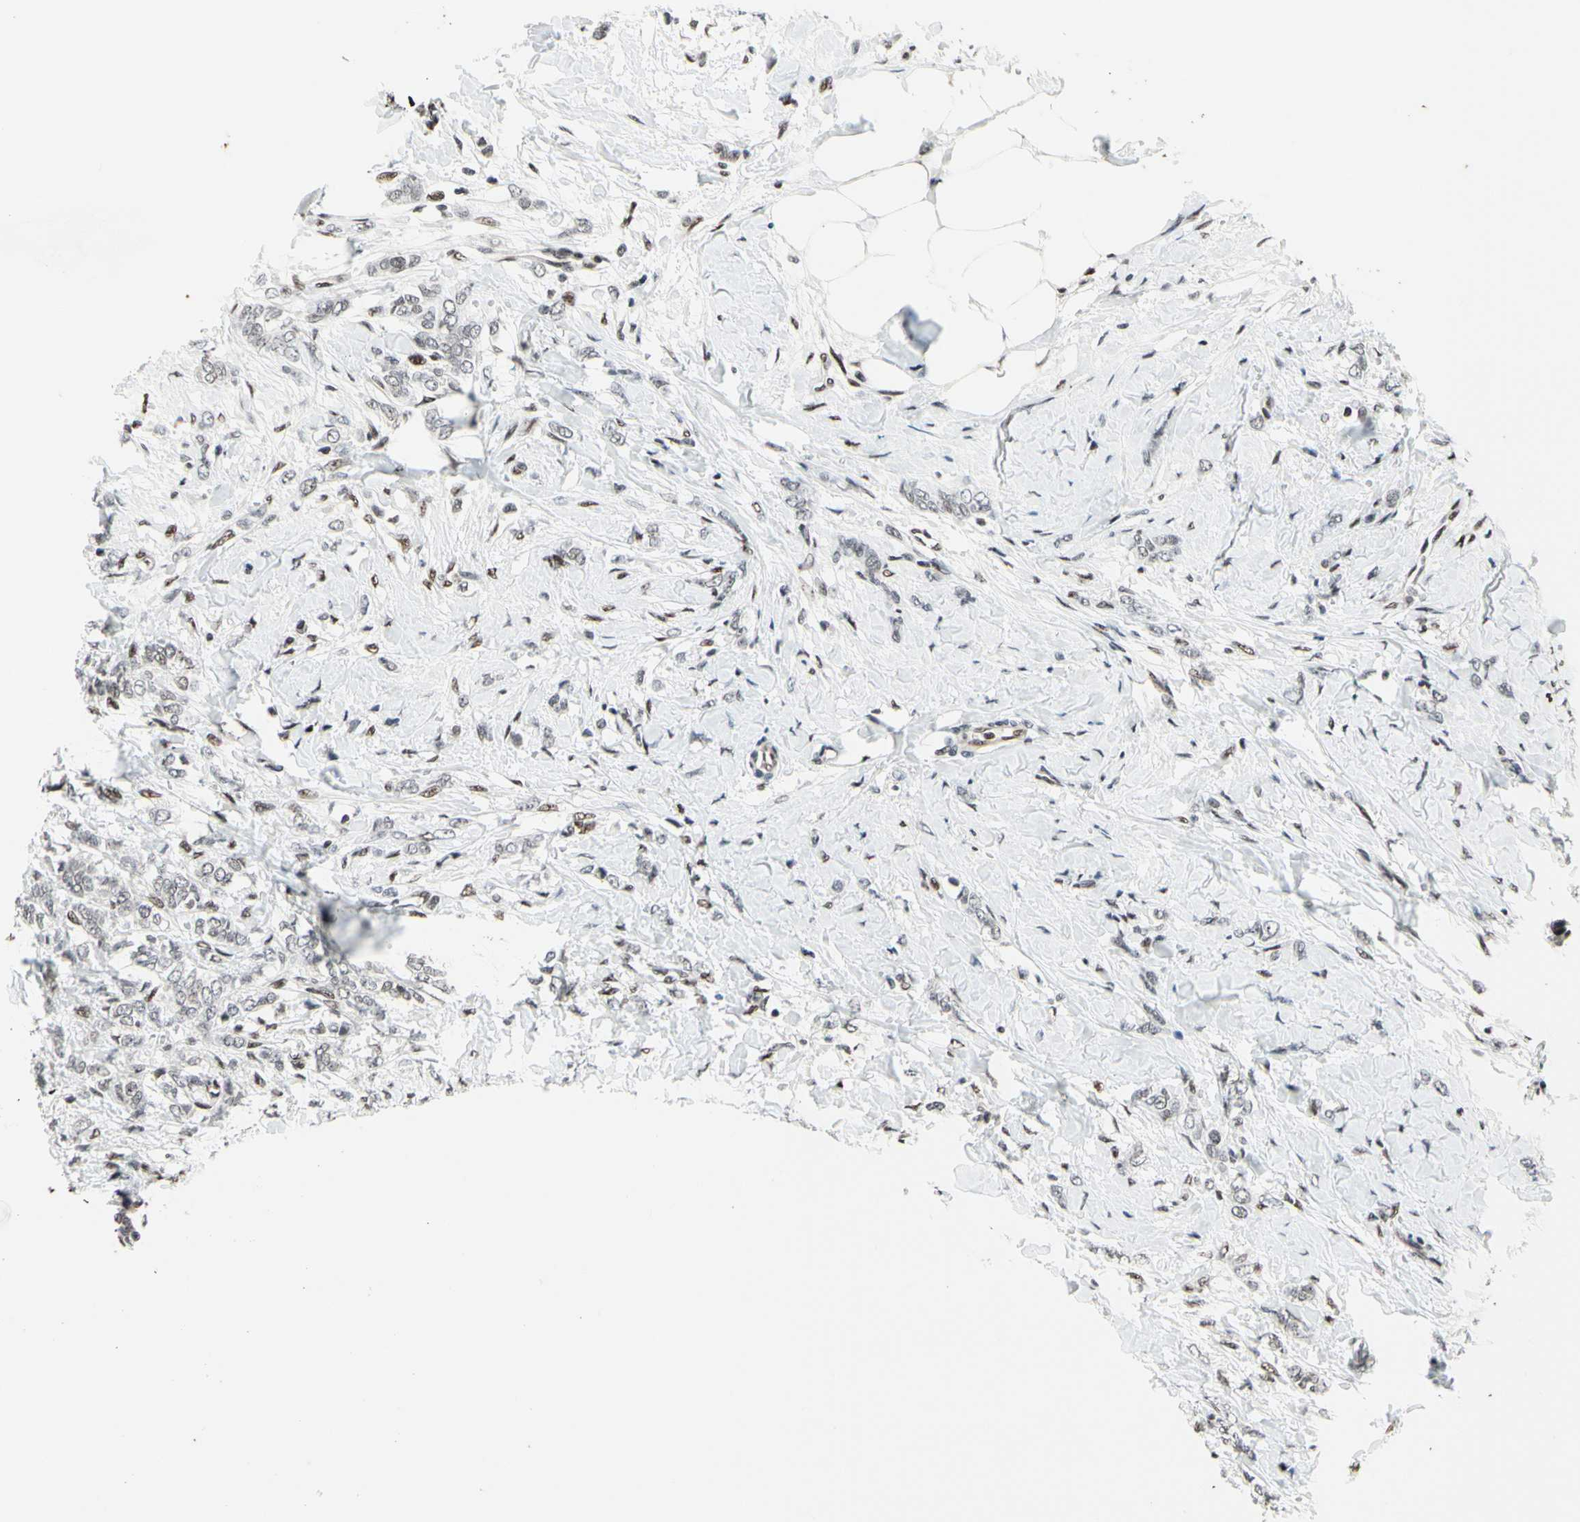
{"staining": {"intensity": "weak", "quantity": "25%-75%", "location": "nuclear"}, "tissue": "breast cancer", "cell_type": "Tumor cells", "image_type": "cancer", "snomed": [{"axis": "morphology", "description": "Lobular carcinoma, in situ"}, {"axis": "morphology", "description": "Lobular carcinoma"}, {"axis": "topography", "description": "Breast"}], "caption": "Breast lobular carcinoma was stained to show a protein in brown. There is low levels of weak nuclear staining in approximately 25%-75% of tumor cells. Nuclei are stained in blue.", "gene": "RECQL", "patient": {"sex": "female", "age": 41}}